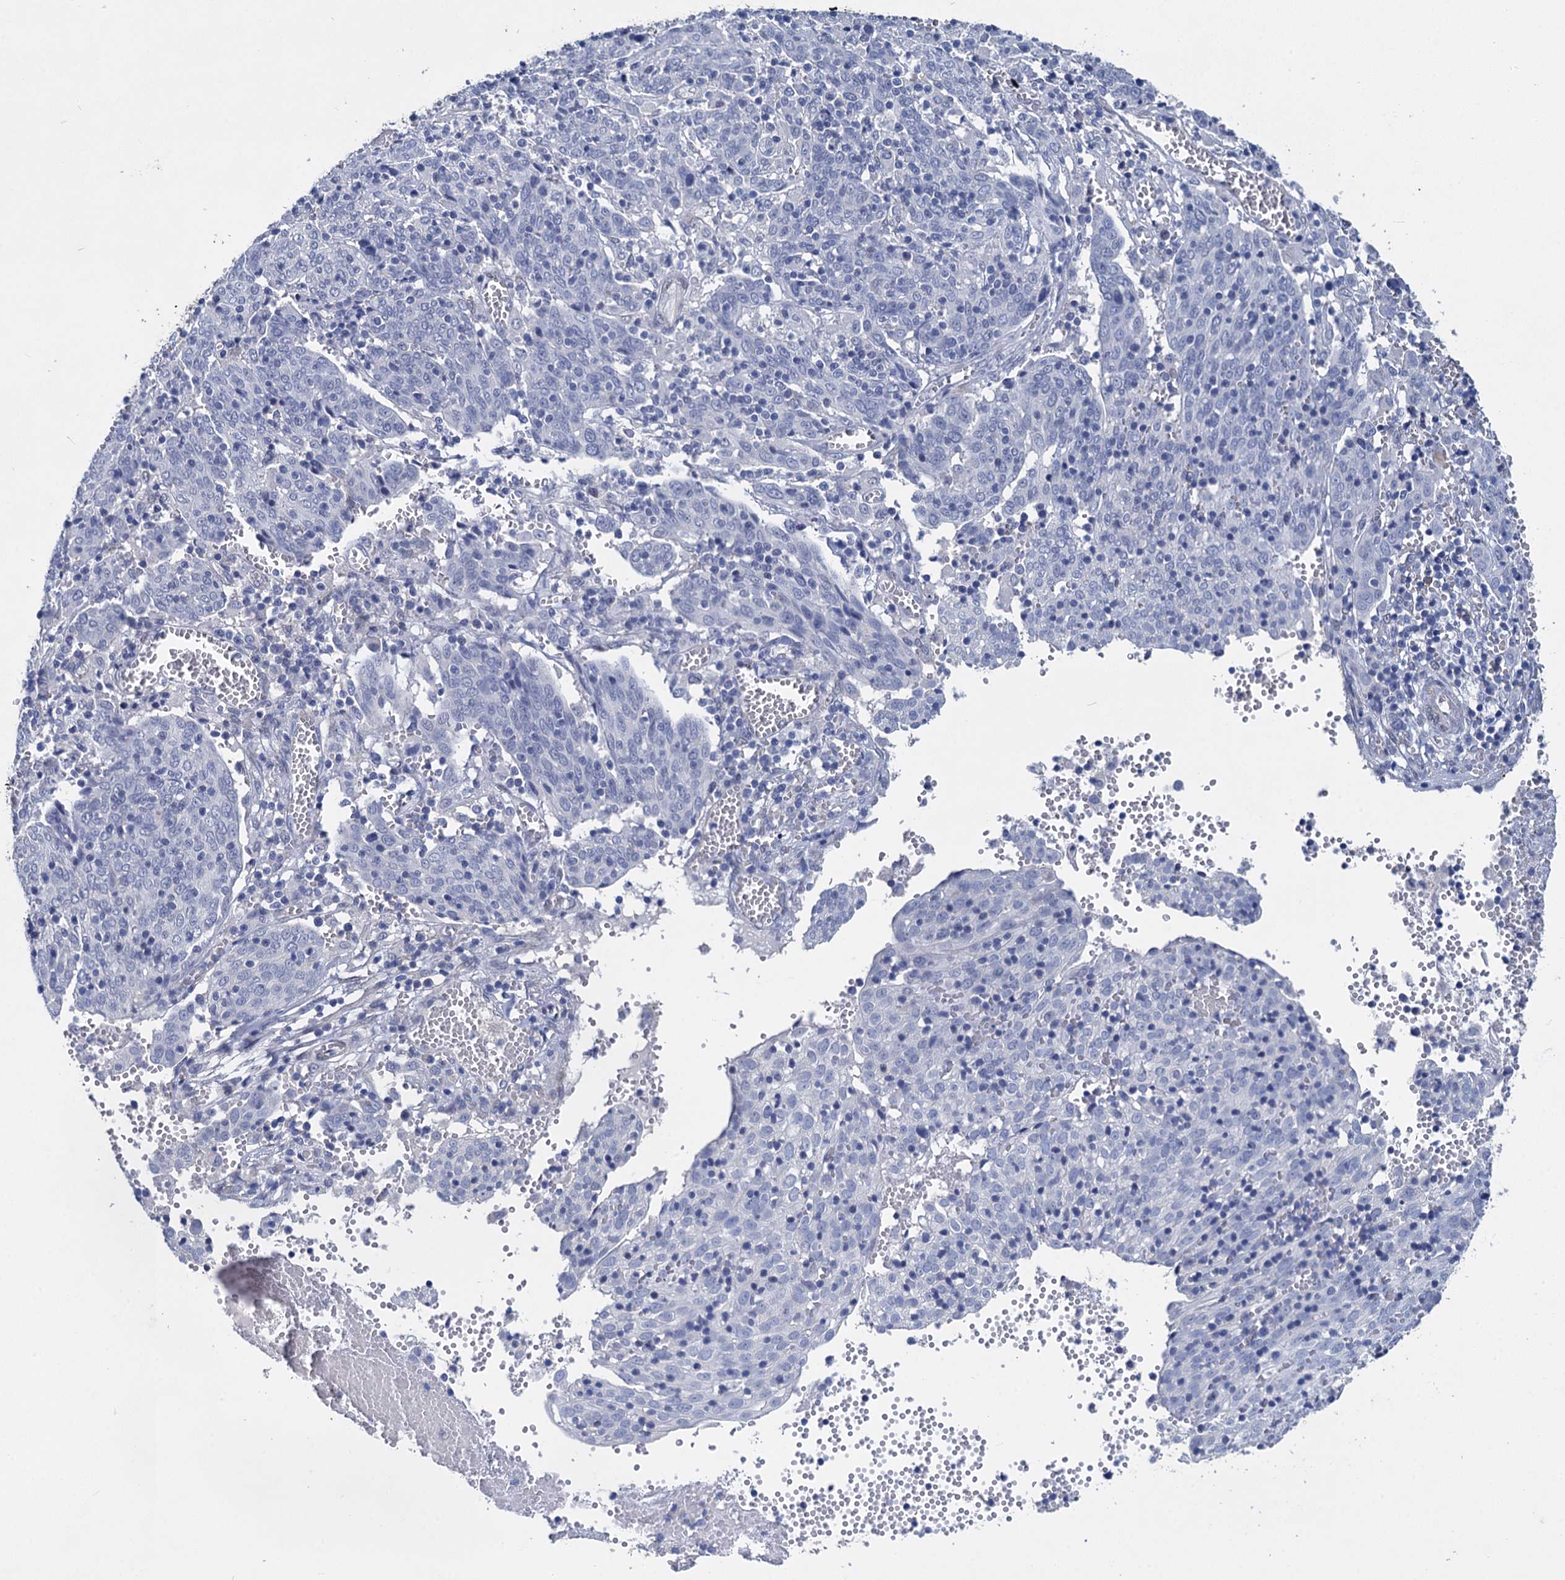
{"staining": {"intensity": "negative", "quantity": "none", "location": "none"}, "tissue": "cervical cancer", "cell_type": "Tumor cells", "image_type": "cancer", "snomed": [{"axis": "morphology", "description": "Squamous cell carcinoma, NOS"}, {"axis": "topography", "description": "Cervix"}], "caption": "Tumor cells are negative for protein expression in human cervical cancer (squamous cell carcinoma).", "gene": "GSTM3", "patient": {"sex": "female", "age": 67}}